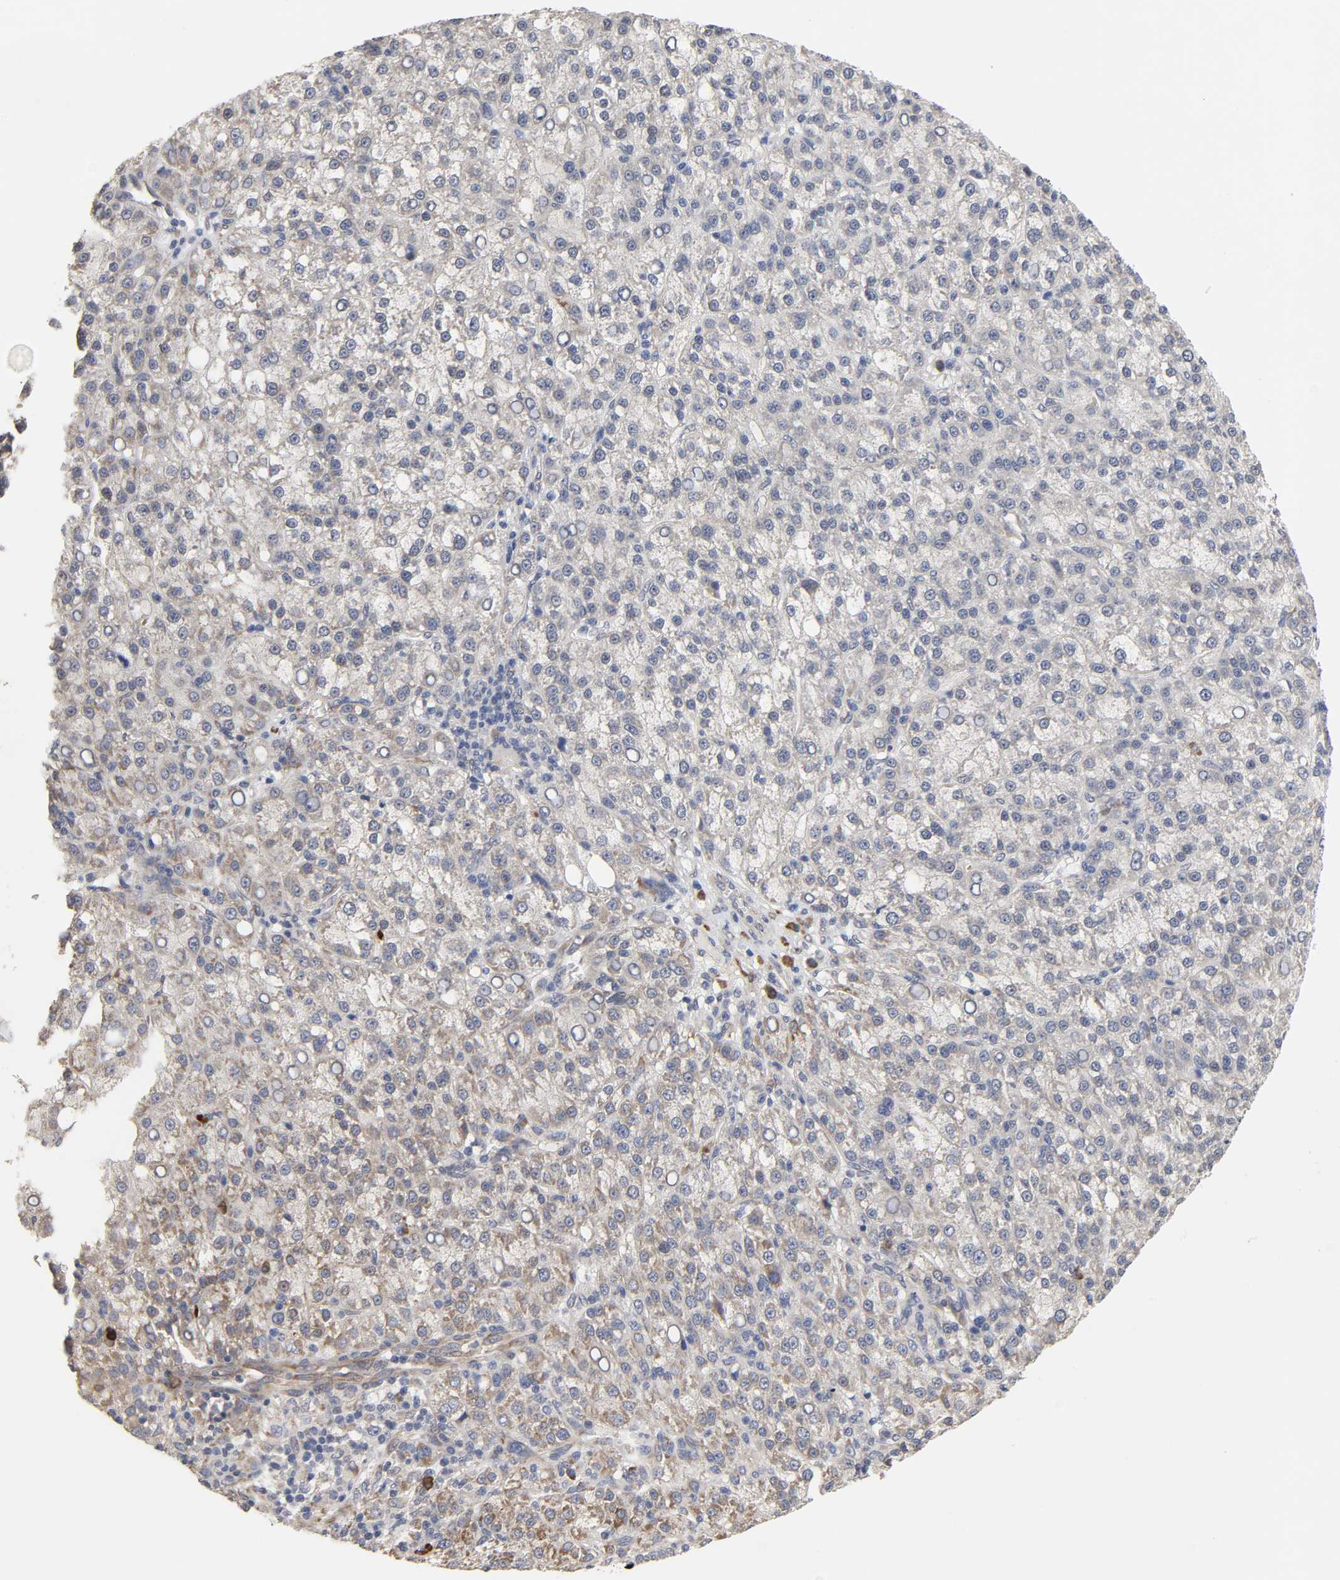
{"staining": {"intensity": "negative", "quantity": "none", "location": "none"}, "tissue": "liver cancer", "cell_type": "Tumor cells", "image_type": "cancer", "snomed": [{"axis": "morphology", "description": "Carcinoma, Hepatocellular, NOS"}, {"axis": "topography", "description": "Liver"}], "caption": "This micrograph is of liver cancer (hepatocellular carcinoma) stained with IHC to label a protein in brown with the nuclei are counter-stained blue. There is no positivity in tumor cells. Nuclei are stained in blue.", "gene": "HDLBP", "patient": {"sex": "female", "age": 58}}